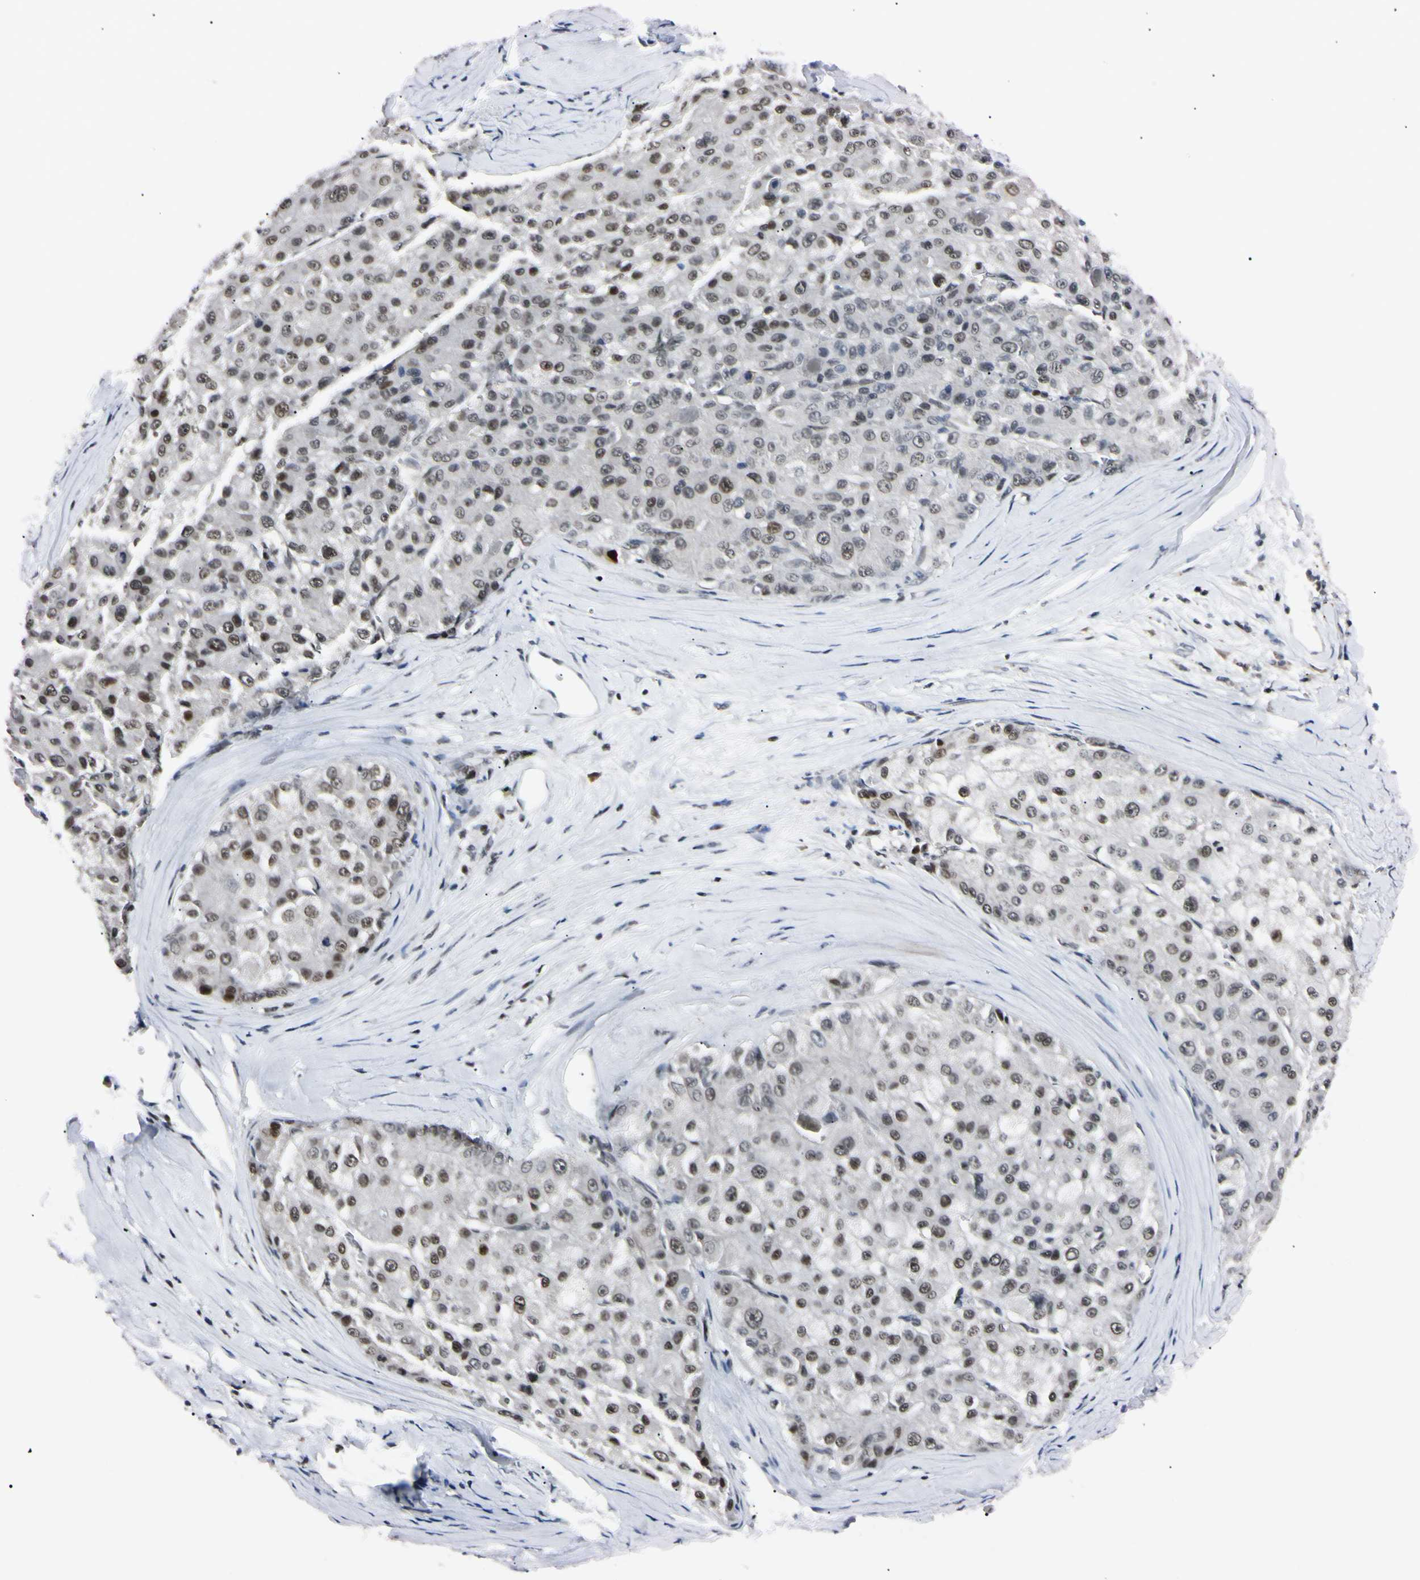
{"staining": {"intensity": "moderate", "quantity": "25%-75%", "location": "none"}, "tissue": "liver cancer", "cell_type": "Tumor cells", "image_type": "cancer", "snomed": [{"axis": "morphology", "description": "Carcinoma, Hepatocellular, NOS"}, {"axis": "topography", "description": "Liver"}], "caption": "High-power microscopy captured an immunohistochemistry photomicrograph of liver hepatocellular carcinoma, revealing moderate None staining in about 25%-75% of tumor cells.", "gene": "C1orf174", "patient": {"sex": "male", "age": 80}}